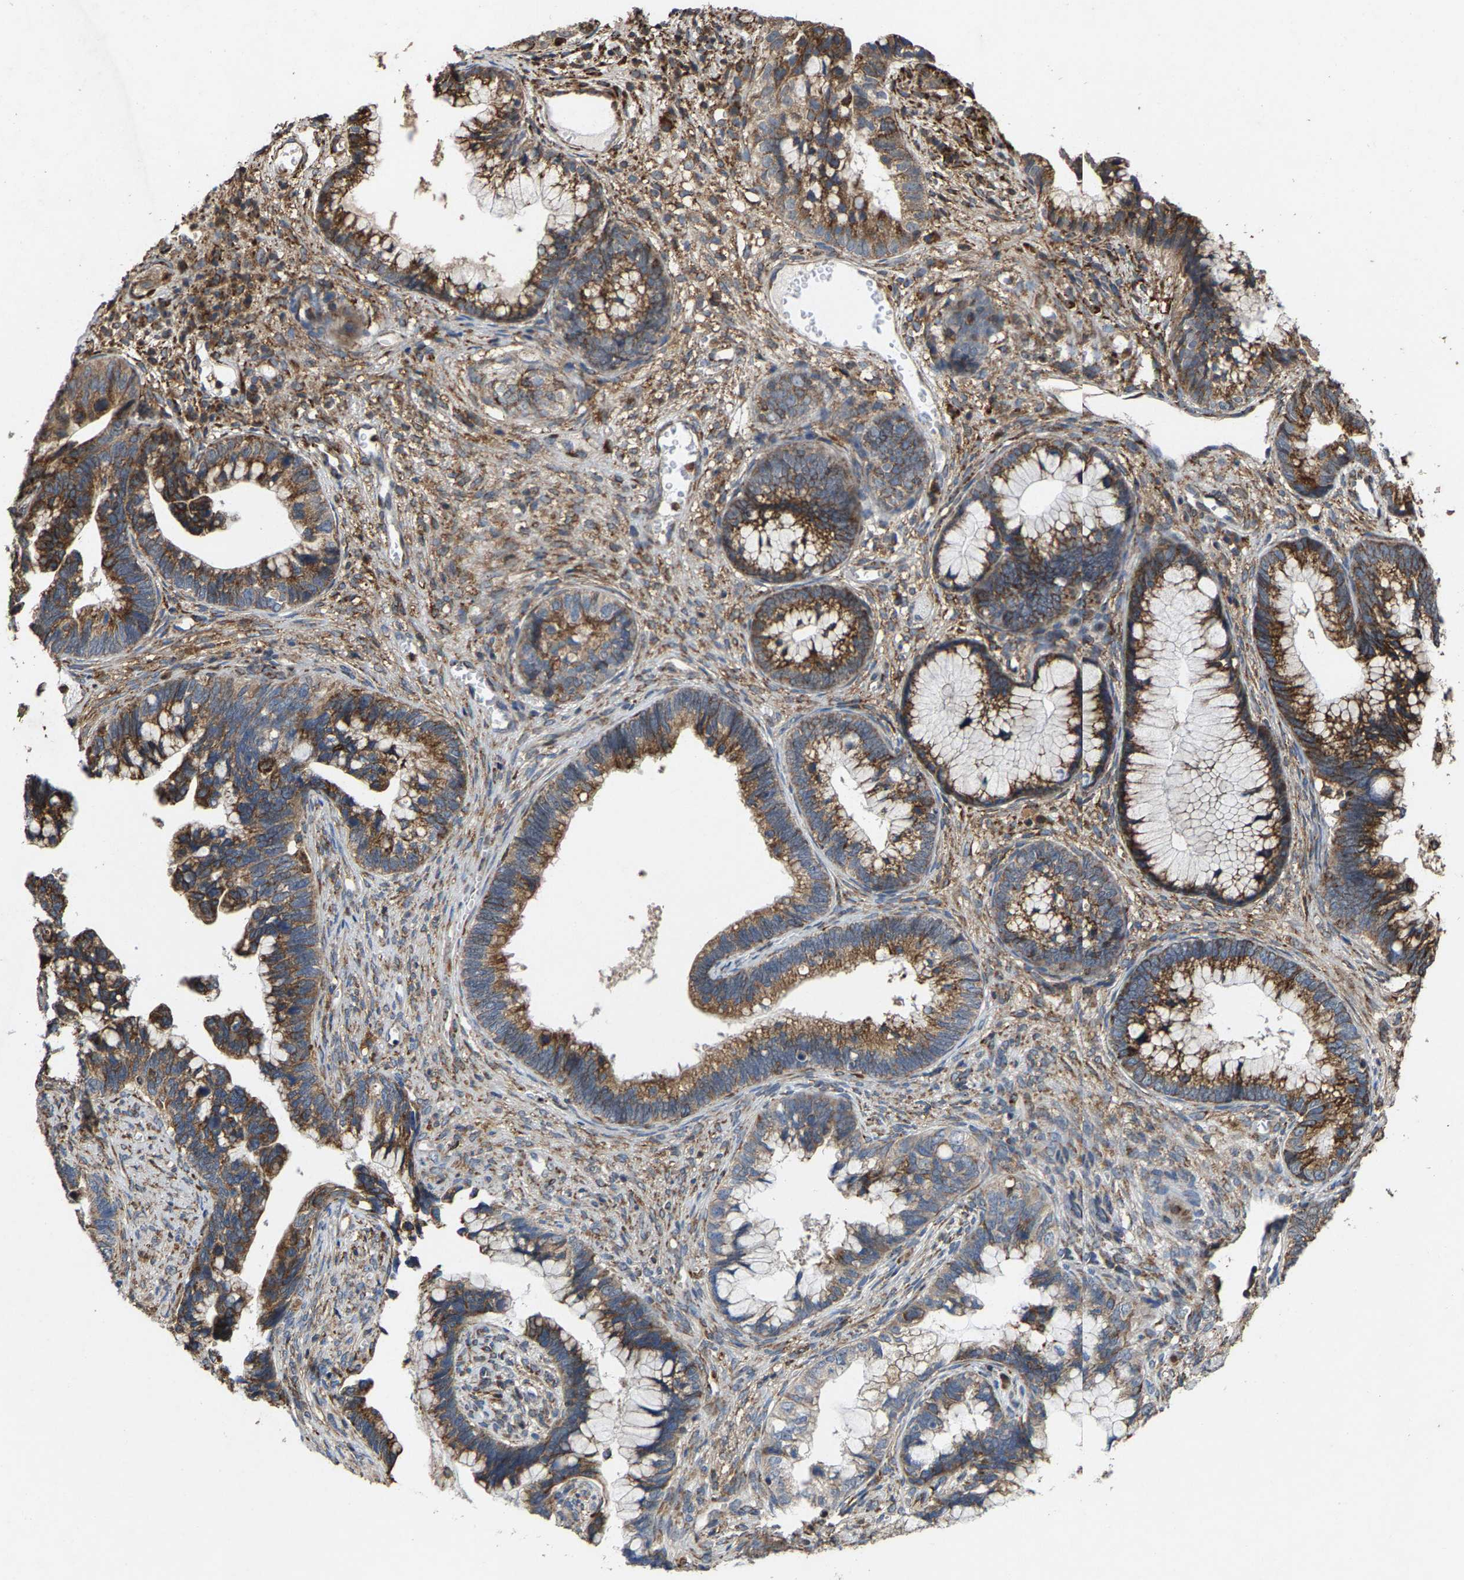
{"staining": {"intensity": "strong", "quantity": ">75%", "location": "cytoplasmic/membranous"}, "tissue": "cervical cancer", "cell_type": "Tumor cells", "image_type": "cancer", "snomed": [{"axis": "morphology", "description": "Adenocarcinoma, NOS"}, {"axis": "topography", "description": "Cervix"}], "caption": "The photomicrograph displays staining of cervical cancer (adenocarcinoma), revealing strong cytoplasmic/membranous protein expression (brown color) within tumor cells. Using DAB (brown) and hematoxylin (blue) stains, captured at high magnification using brightfield microscopy.", "gene": "FGD3", "patient": {"sex": "female", "age": 44}}